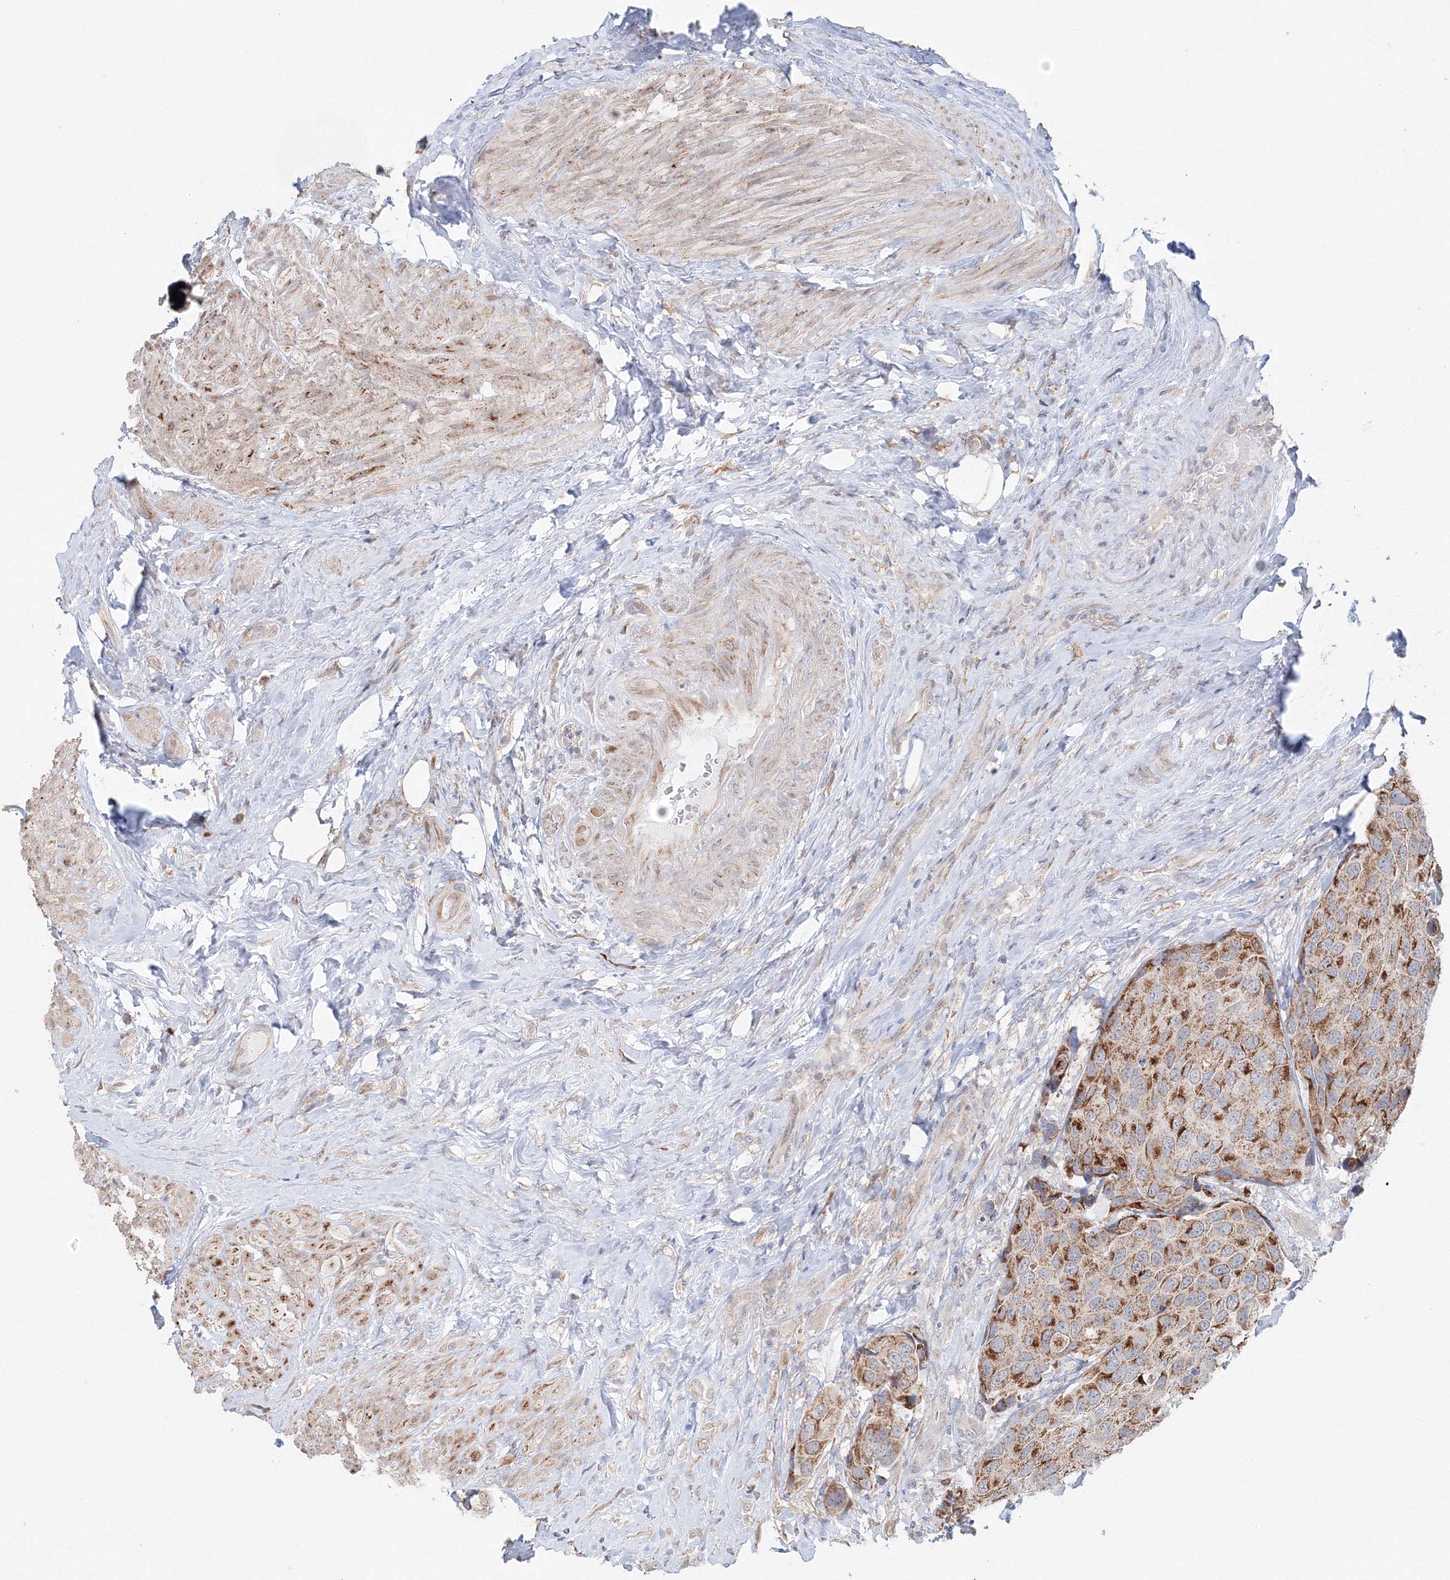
{"staining": {"intensity": "moderate", "quantity": ">75%", "location": "cytoplasmic/membranous"}, "tissue": "urothelial cancer", "cell_type": "Tumor cells", "image_type": "cancer", "snomed": [{"axis": "morphology", "description": "Urothelial carcinoma, High grade"}, {"axis": "topography", "description": "Urinary bladder"}], "caption": "Urothelial carcinoma (high-grade) stained for a protein shows moderate cytoplasmic/membranous positivity in tumor cells.", "gene": "DHRS12", "patient": {"sex": "male", "age": 74}}